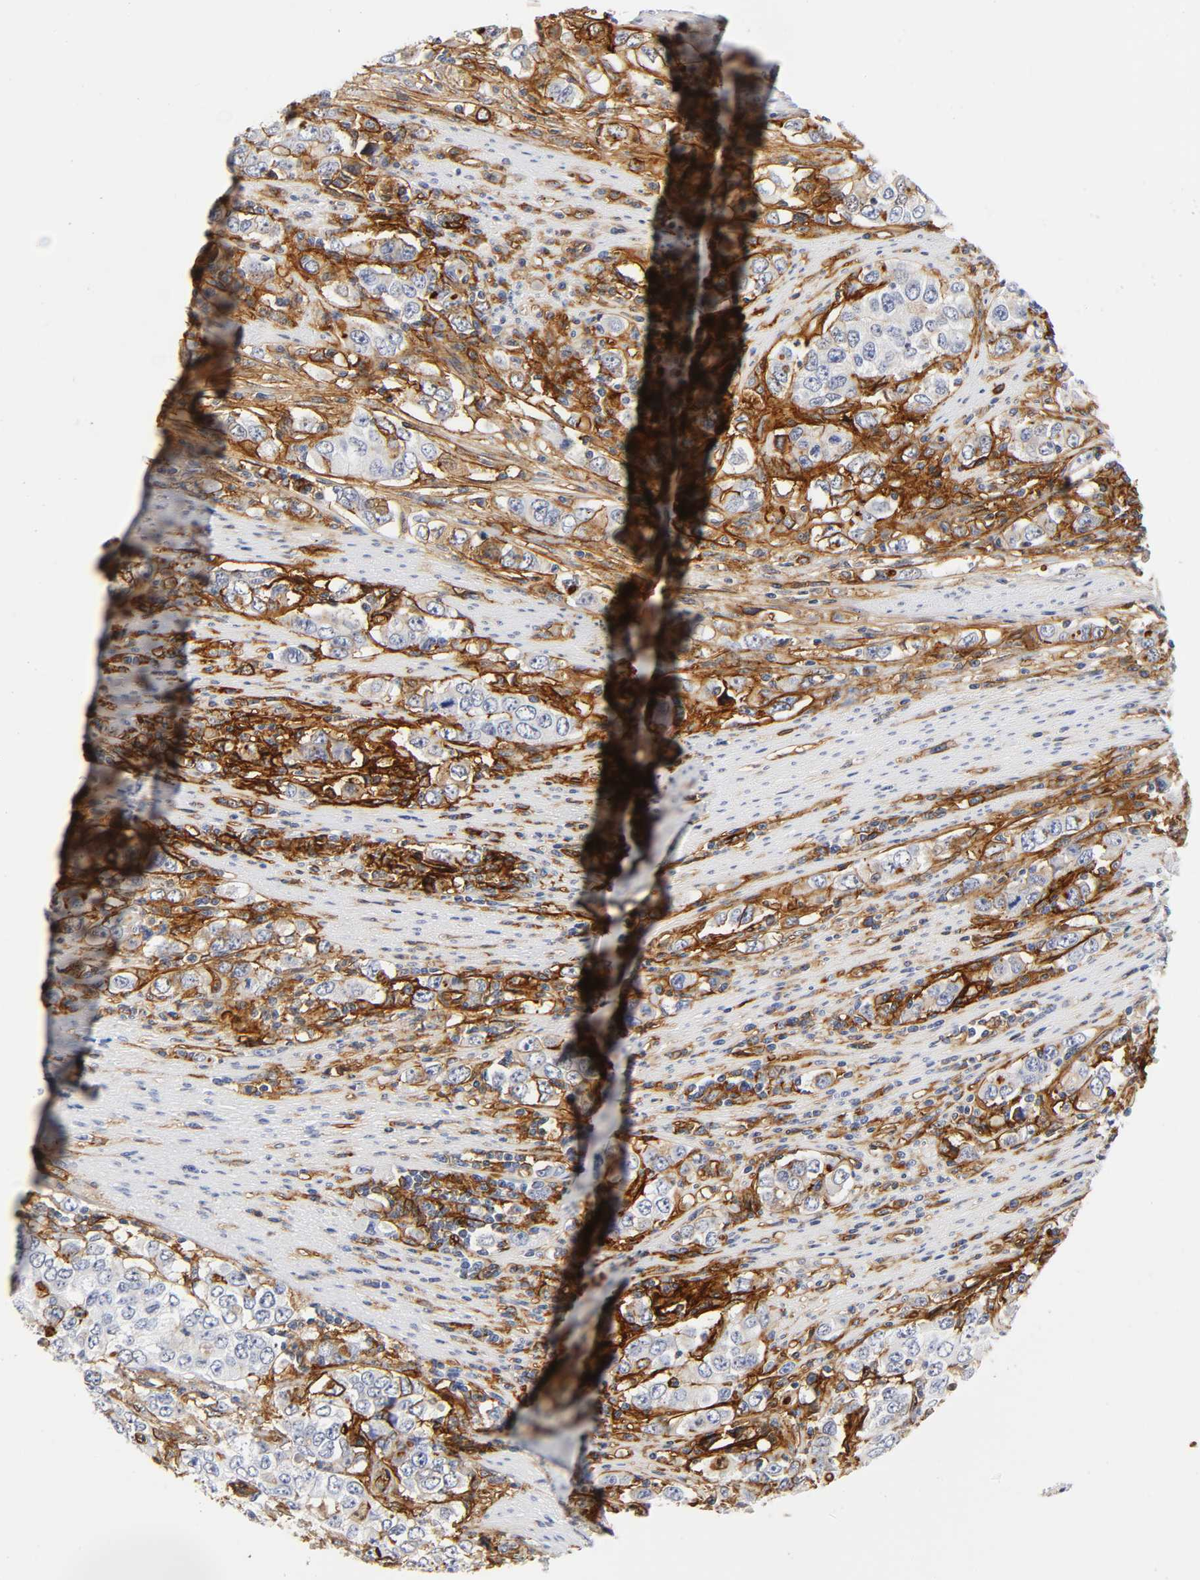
{"staining": {"intensity": "strong", "quantity": "25%-75%", "location": "cytoplasmic/membranous"}, "tissue": "stomach cancer", "cell_type": "Tumor cells", "image_type": "cancer", "snomed": [{"axis": "morphology", "description": "Adenocarcinoma, NOS"}, {"axis": "topography", "description": "Stomach, lower"}], "caption": "Adenocarcinoma (stomach) stained with immunohistochemistry displays strong cytoplasmic/membranous positivity in about 25%-75% of tumor cells.", "gene": "ICAM1", "patient": {"sex": "female", "age": 72}}